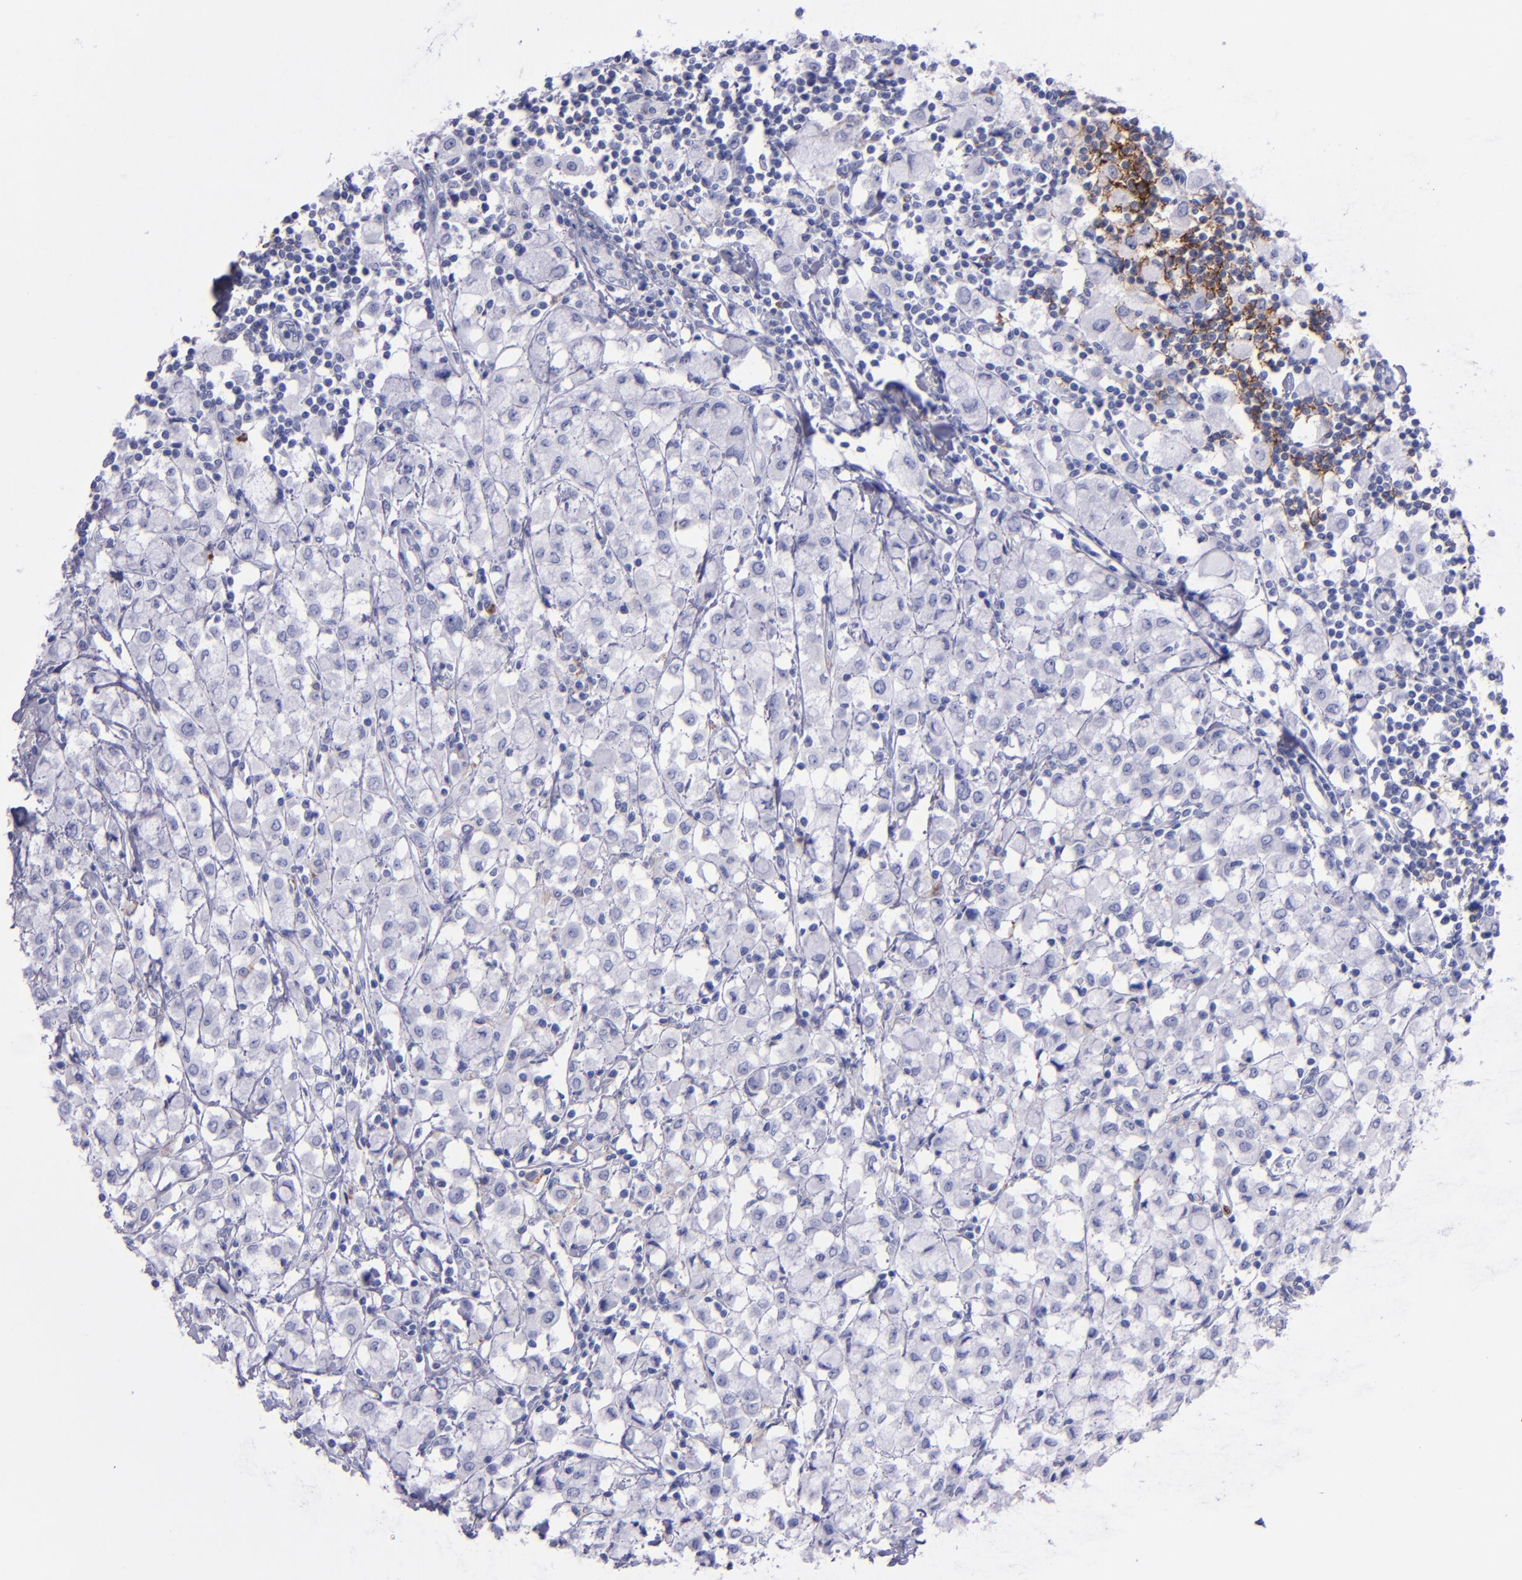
{"staining": {"intensity": "negative", "quantity": "none", "location": "none"}, "tissue": "breast cancer", "cell_type": "Tumor cells", "image_type": "cancer", "snomed": [{"axis": "morphology", "description": "Lobular carcinoma"}, {"axis": "topography", "description": "Breast"}], "caption": "An image of human breast lobular carcinoma is negative for staining in tumor cells.", "gene": "CR1", "patient": {"sex": "female", "age": 85}}